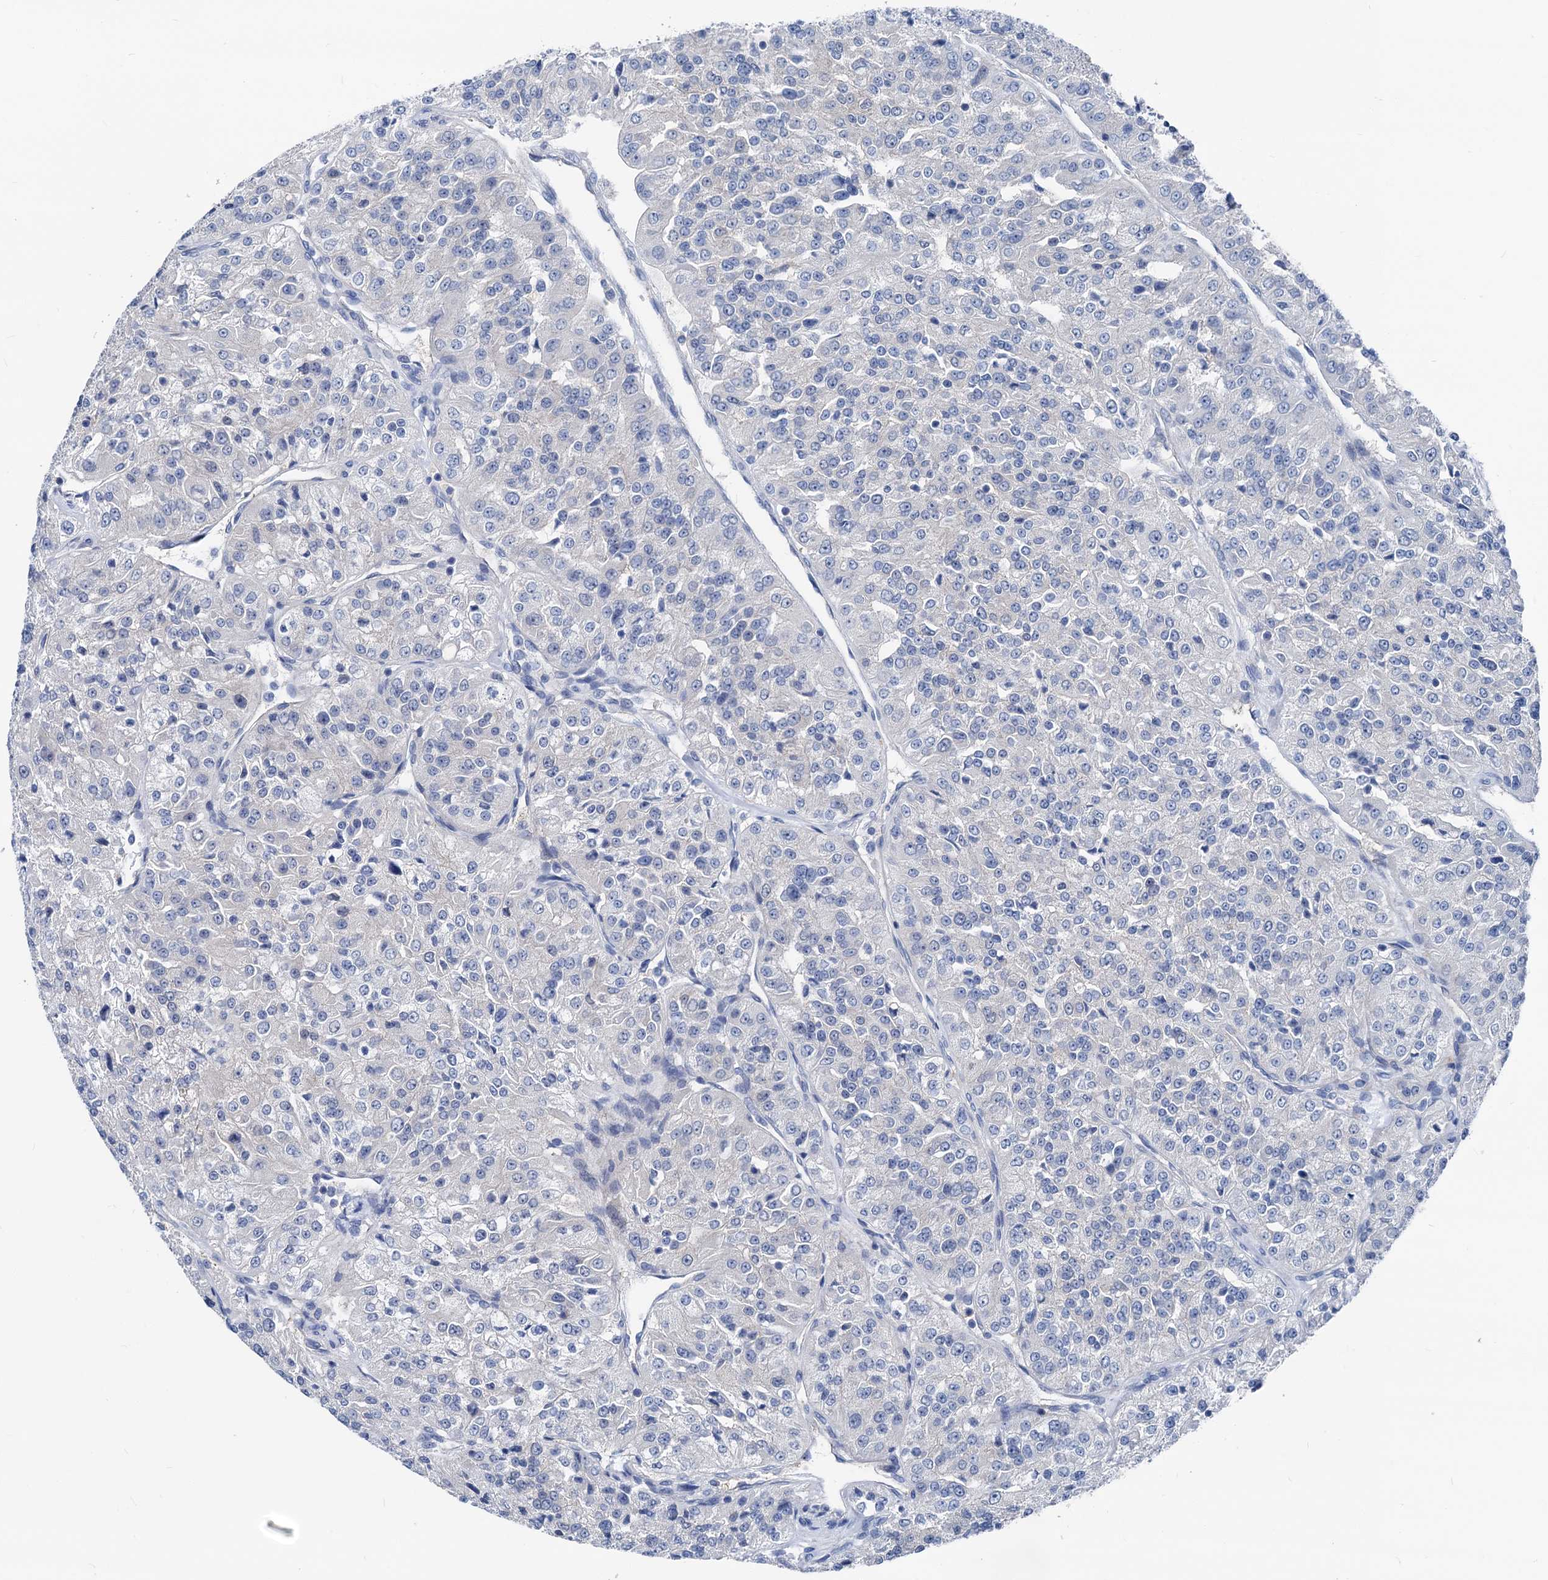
{"staining": {"intensity": "negative", "quantity": "none", "location": "none"}, "tissue": "renal cancer", "cell_type": "Tumor cells", "image_type": "cancer", "snomed": [{"axis": "morphology", "description": "Adenocarcinoma, NOS"}, {"axis": "topography", "description": "Kidney"}], "caption": "Renal cancer was stained to show a protein in brown. There is no significant expression in tumor cells.", "gene": "GLO1", "patient": {"sex": "female", "age": 63}}